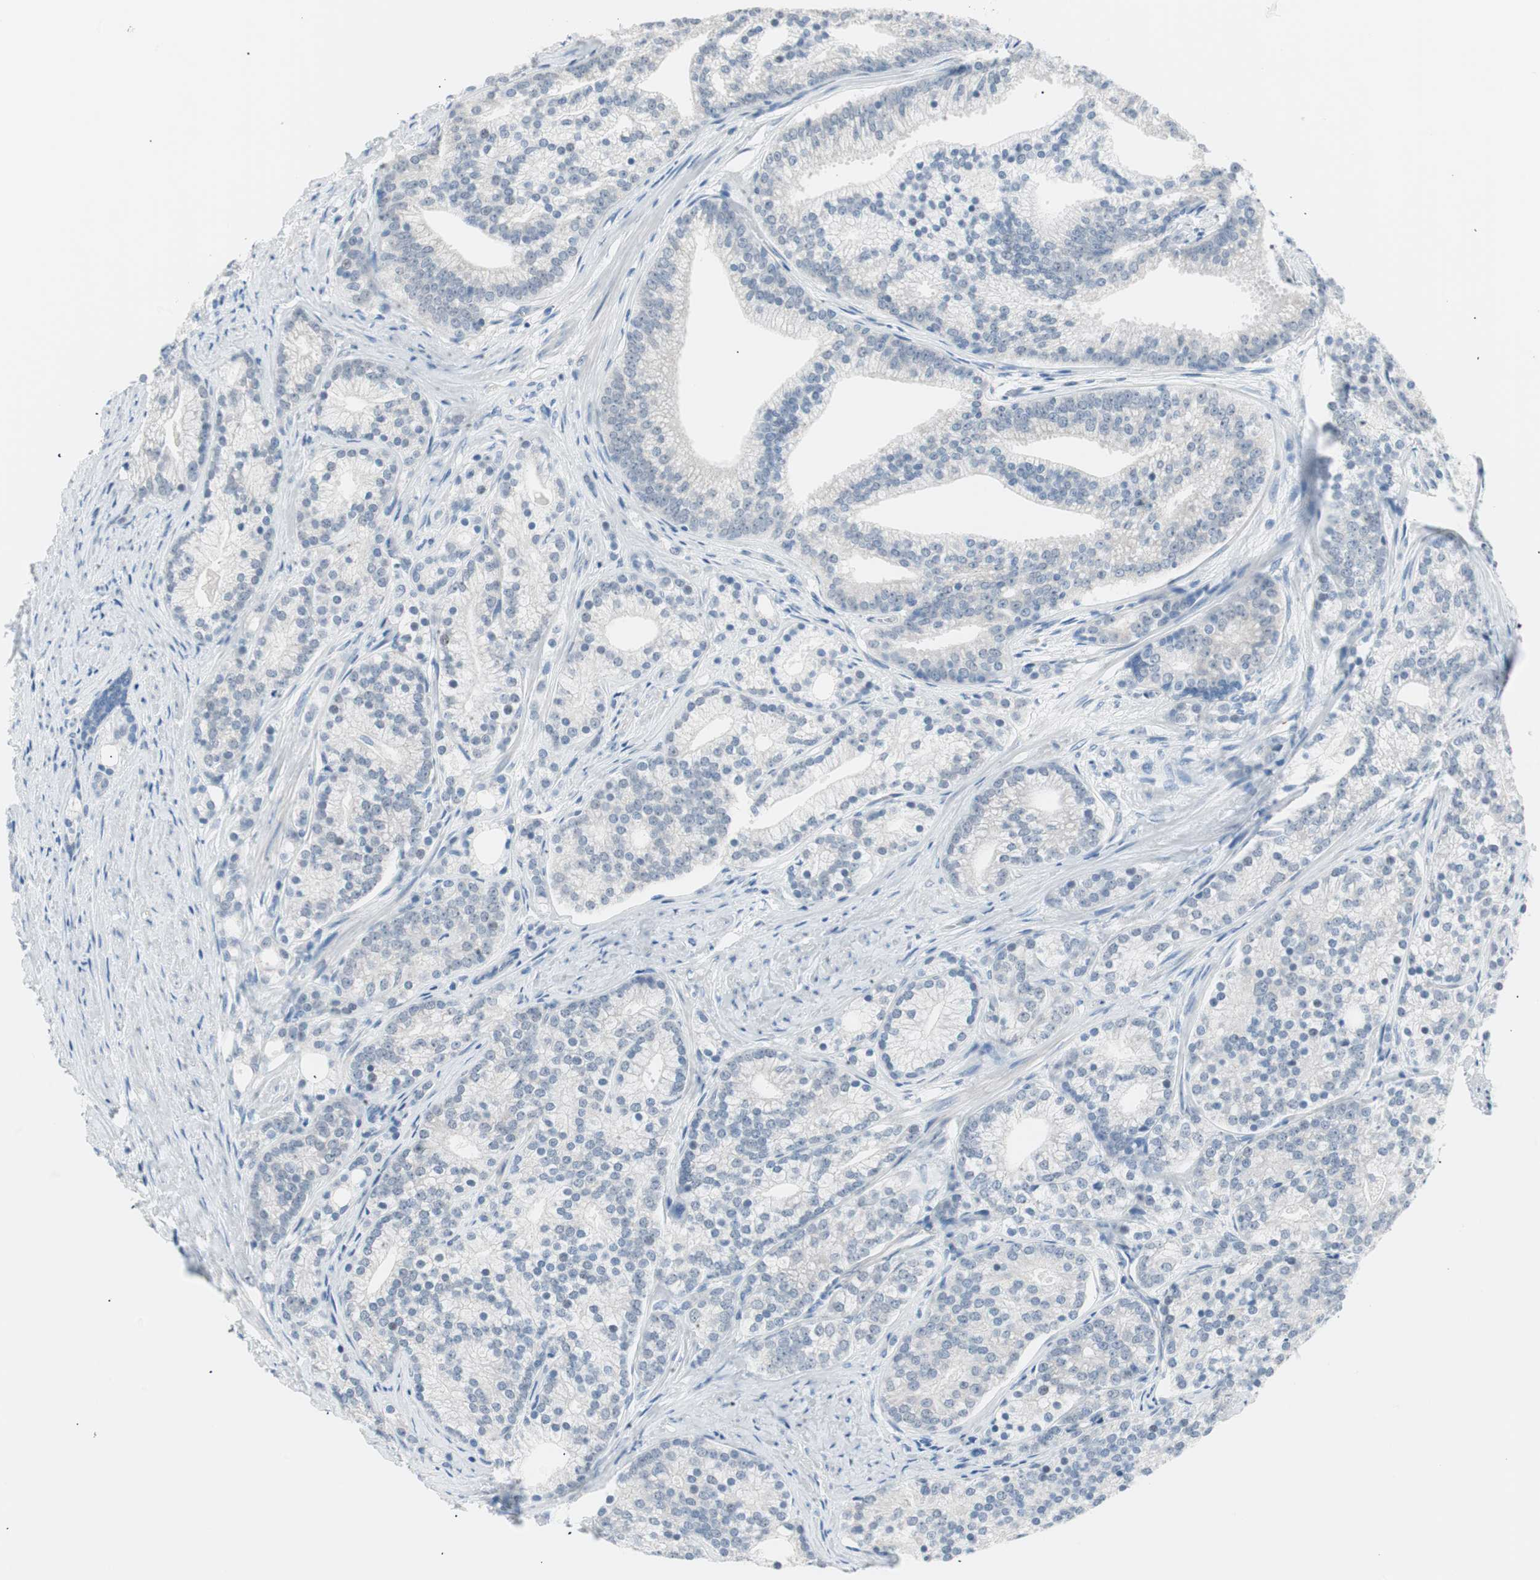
{"staining": {"intensity": "negative", "quantity": "none", "location": "none"}, "tissue": "prostate cancer", "cell_type": "Tumor cells", "image_type": "cancer", "snomed": [{"axis": "morphology", "description": "Adenocarcinoma, Low grade"}, {"axis": "topography", "description": "Prostate"}], "caption": "Immunohistochemical staining of prostate cancer shows no significant staining in tumor cells.", "gene": "VIL1", "patient": {"sex": "male", "age": 71}}